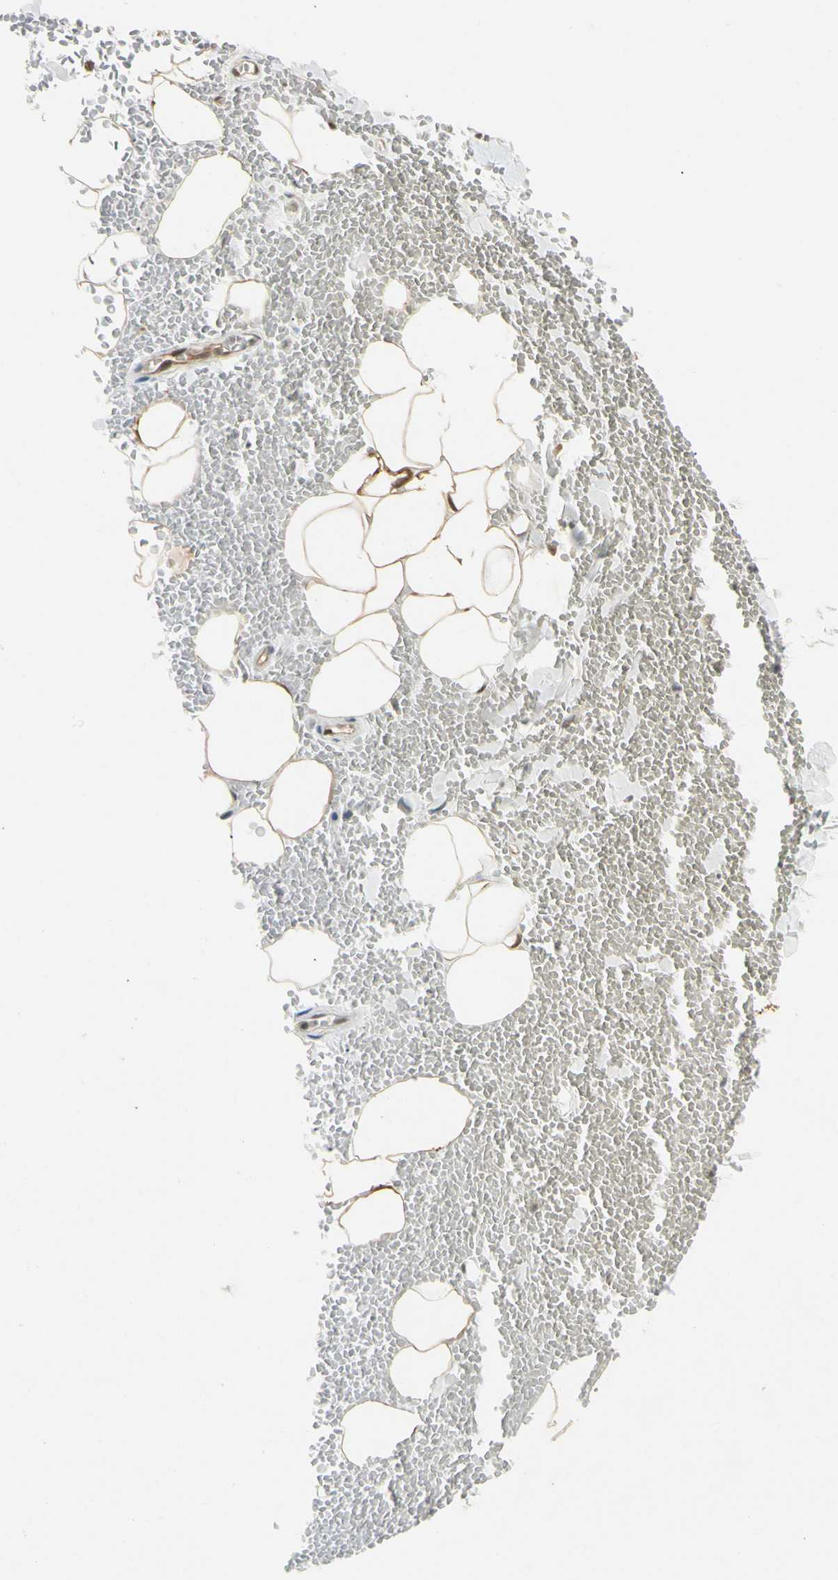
{"staining": {"intensity": "moderate", "quantity": "25%-75%", "location": "cytoplasmic/membranous,nuclear"}, "tissue": "adipose tissue", "cell_type": "Adipocytes", "image_type": "normal", "snomed": [{"axis": "morphology", "description": "Normal tissue, NOS"}, {"axis": "morphology", "description": "Inflammation, NOS"}, {"axis": "topography", "description": "Lymph node"}, {"axis": "topography", "description": "Peripheral nerve tissue"}], "caption": "Immunohistochemistry (IHC) photomicrograph of normal adipose tissue: adipose tissue stained using IHC exhibits medium levels of moderate protein expression localized specifically in the cytoplasmic/membranous,nuclear of adipocytes, appearing as a cytoplasmic/membranous,nuclear brown color.", "gene": "YWHAB", "patient": {"sex": "male", "age": 52}}